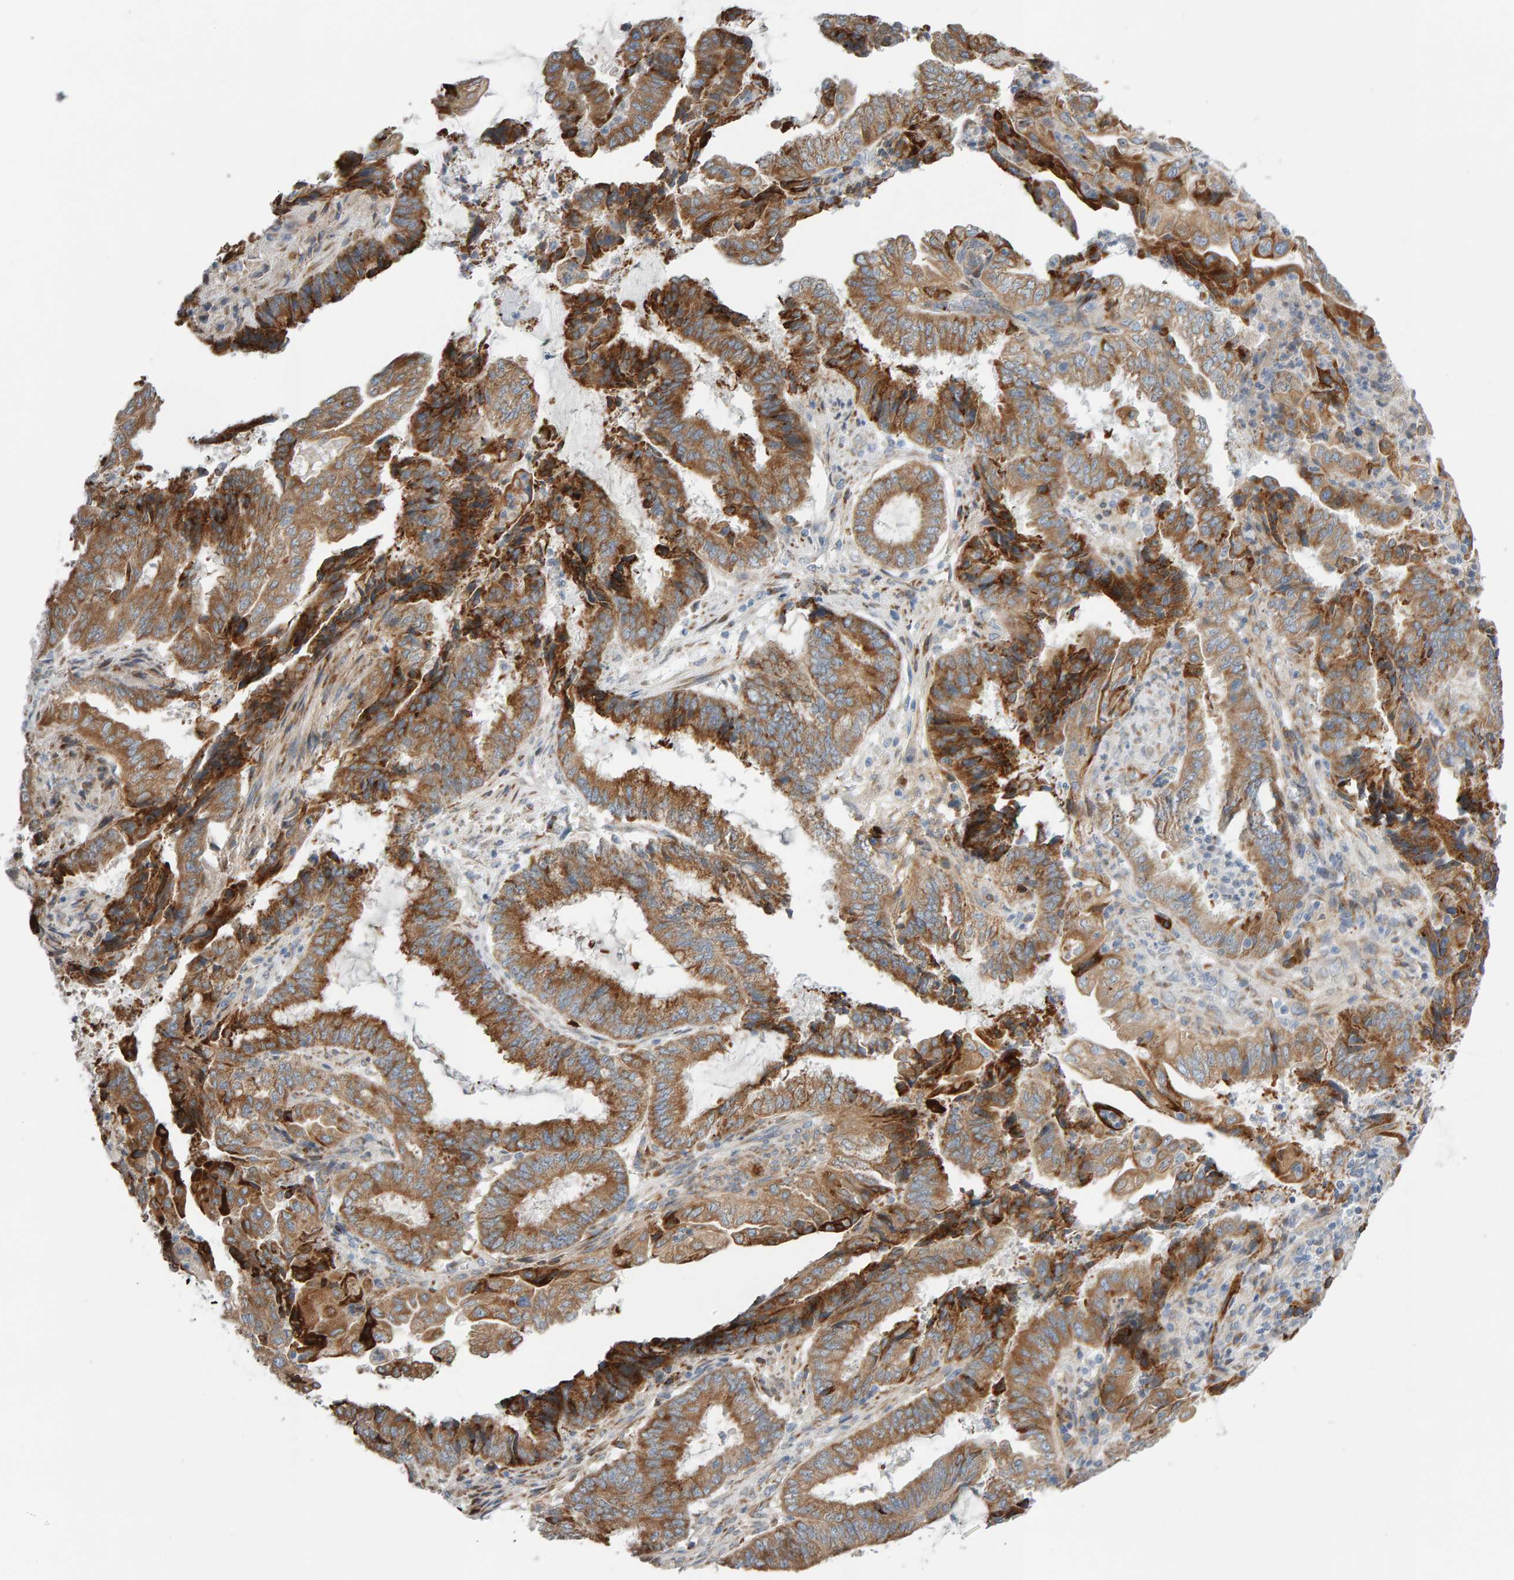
{"staining": {"intensity": "moderate", "quantity": ">75%", "location": "cytoplasmic/membranous"}, "tissue": "endometrial cancer", "cell_type": "Tumor cells", "image_type": "cancer", "snomed": [{"axis": "morphology", "description": "Adenocarcinoma, NOS"}, {"axis": "topography", "description": "Endometrium"}], "caption": "A high-resolution image shows immunohistochemistry staining of adenocarcinoma (endometrial), which shows moderate cytoplasmic/membranous expression in about >75% of tumor cells. The protein of interest is shown in brown color, while the nuclei are stained blue.", "gene": "ENGASE", "patient": {"sex": "female", "age": 51}}